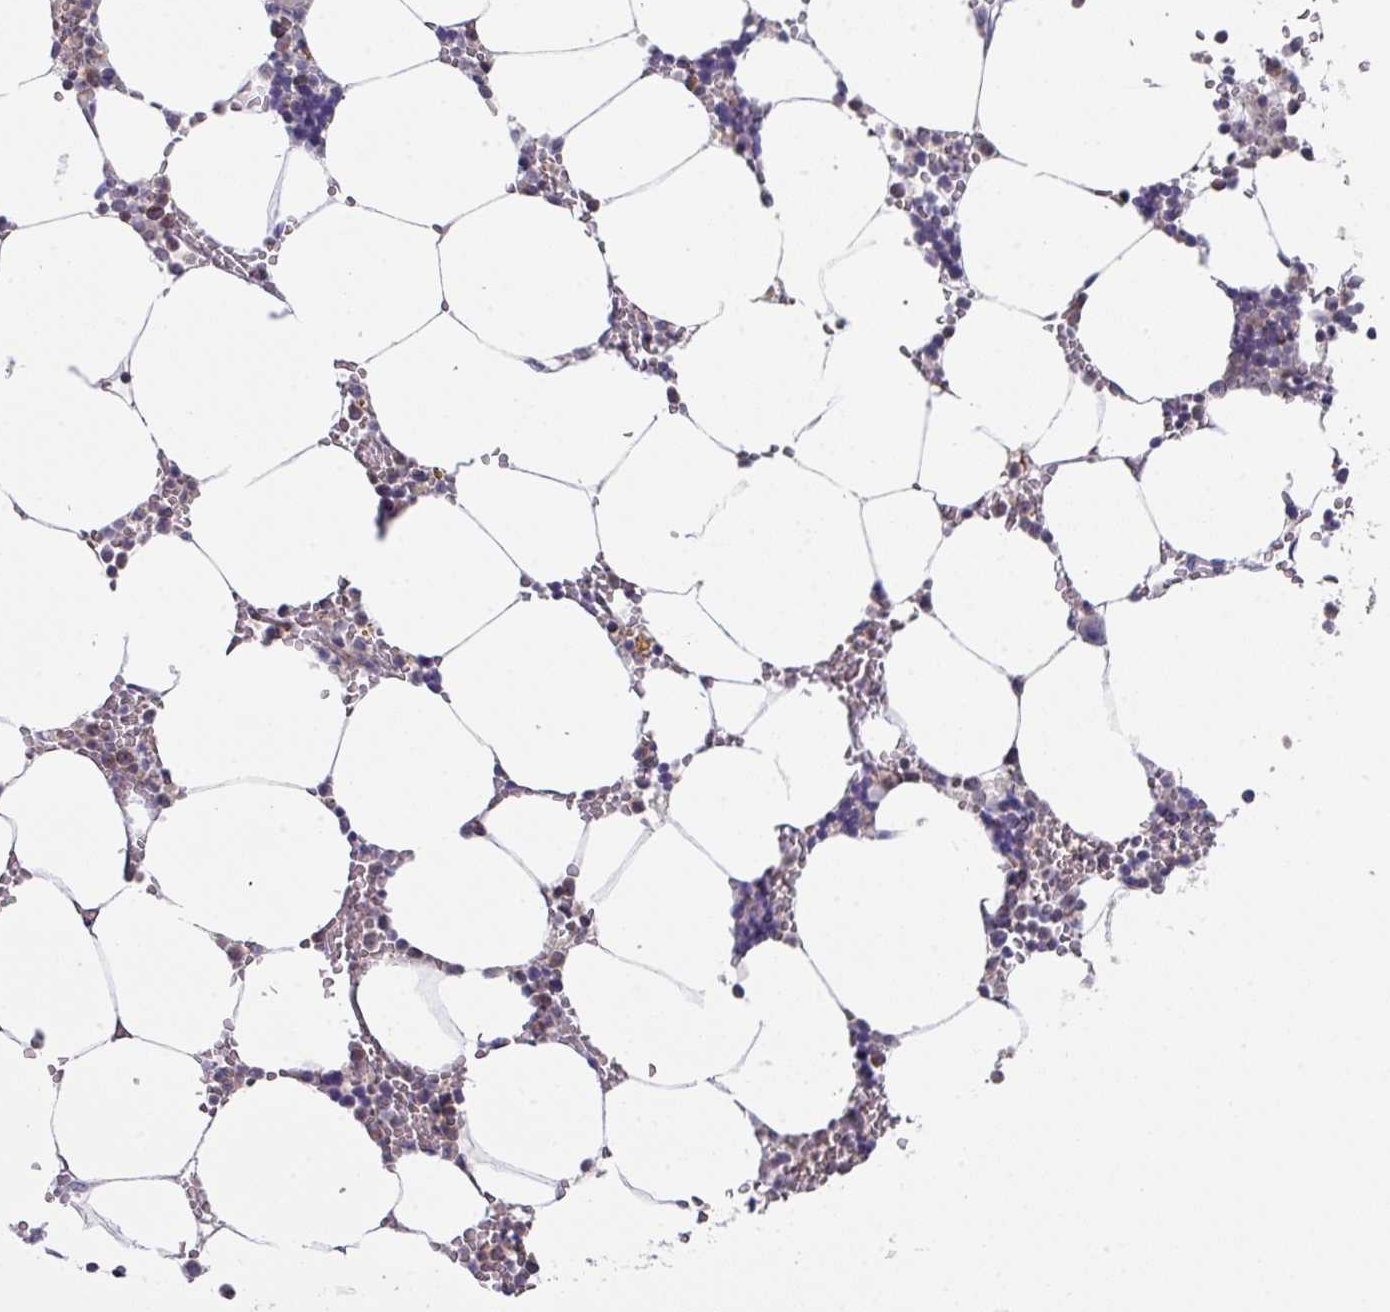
{"staining": {"intensity": "negative", "quantity": "none", "location": "none"}, "tissue": "bone marrow", "cell_type": "Hematopoietic cells", "image_type": "normal", "snomed": [{"axis": "morphology", "description": "Normal tissue, NOS"}, {"axis": "topography", "description": "Bone marrow"}], "caption": "Photomicrograph shows no protein staining in hematopoietic cells of normal bone marrow. (Stains: DAB (3,3'-diaminobenzidine) immunohistochemistry (IHC) with hematoxylin counter stain, Microscopy: brightfield microscopy at high magnification).", "gene": "DCAF12L1", "patient": {"sex": "male", "age": 70}}